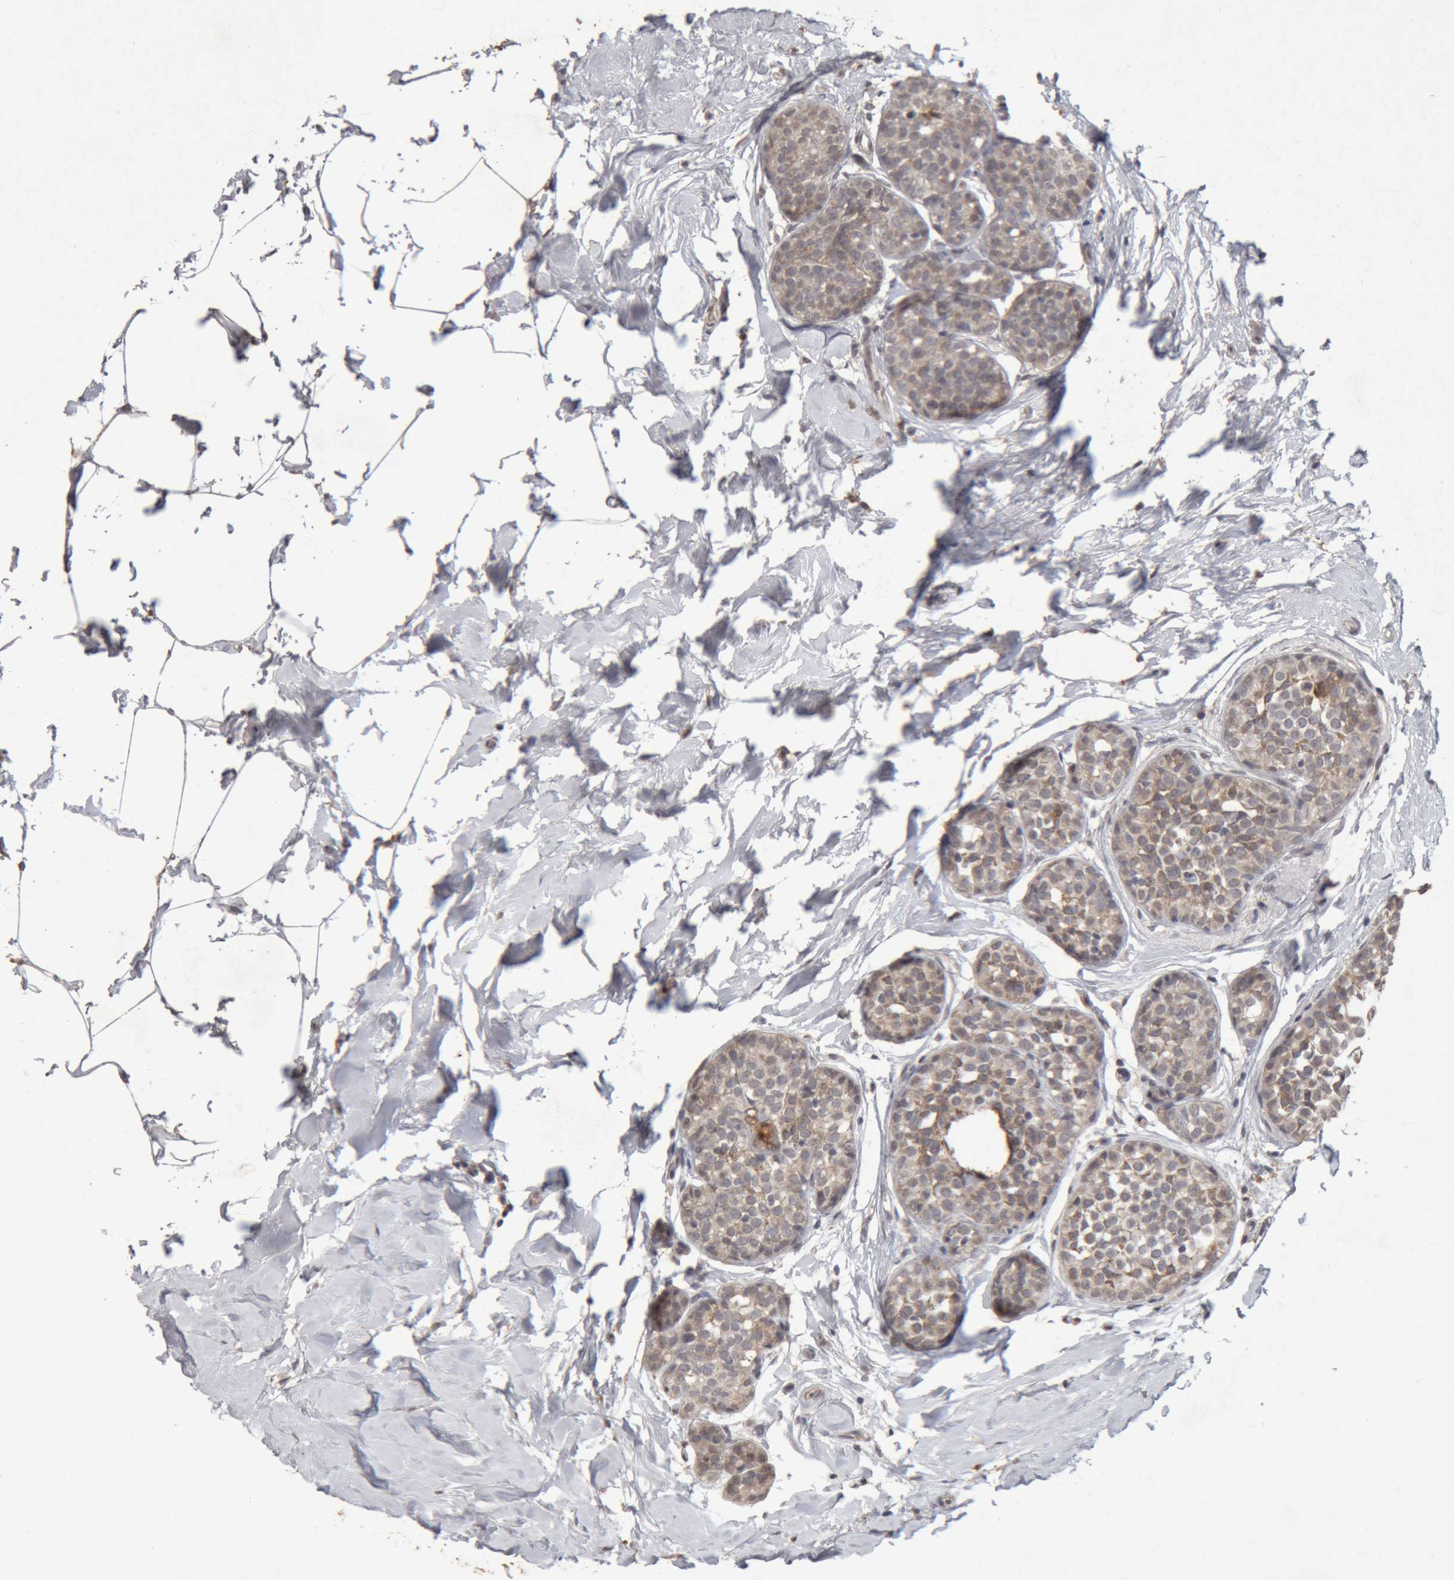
{"staining": {"intensity": "weak", "quantity": "25%-75%", "location": "cytoplasmic/membranous"}, "tissue": "breast cancer", "cell_type": "Tumor cells", "image_type": "cancer", "snomed": [{"axis": "morphology", "description": "Duct carcinoma"}, {"axis": "topography", "description": "Breast"}], "caption": "Weak cytoplasmic/membranous protein positivity is present in approximately 25%-75% of tumor cells in breast cancer (infiltrating ductal carcinoma).", "gene": "MEP1A", "patient": {"sex": "female", "age": 55}}